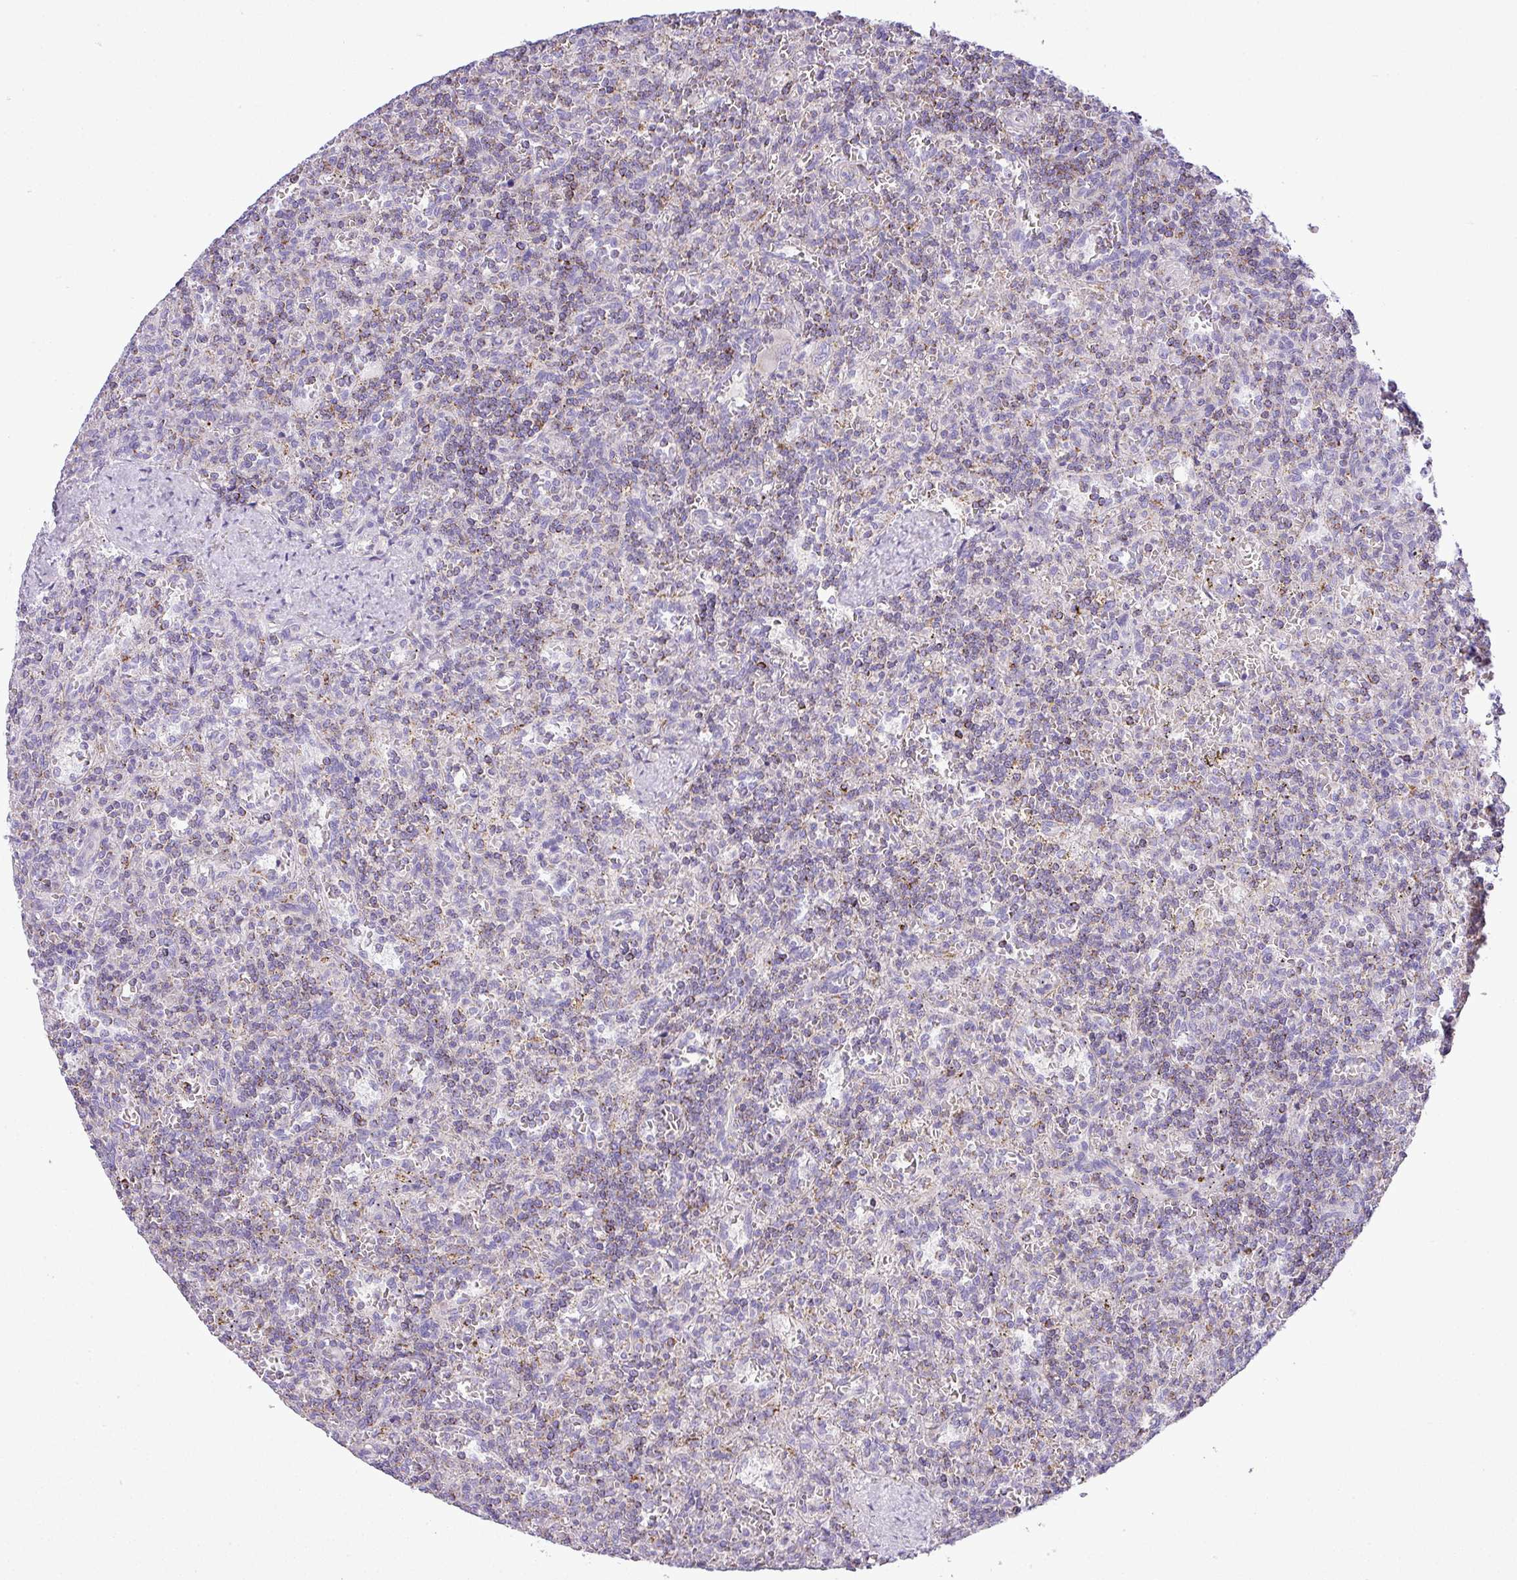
{"staining": {"intensity": "weak", "quantity": "<25%", "location": "cytoplasmic/membranous"}, "tissue": "lymphoma", "cell_type": "Tumor cells", "image_type": "cancer", "snomed": [{"axis": "morphology", "description": "Malignant lymphoma, non-Hodgkin's type, Low grade"}, {"axis": "topography", "description": "Spleen"}], "caption": "Immunohistochemistry (IHC) micrograph of neoplastic tissue: human low-grade malignant lymphoma, non-Hodgkin's type stained with DAB reveals no significant protein expression in tumor cells.", "gene": "ZNF81", "patient": {"sex": "male", "age": 73}}